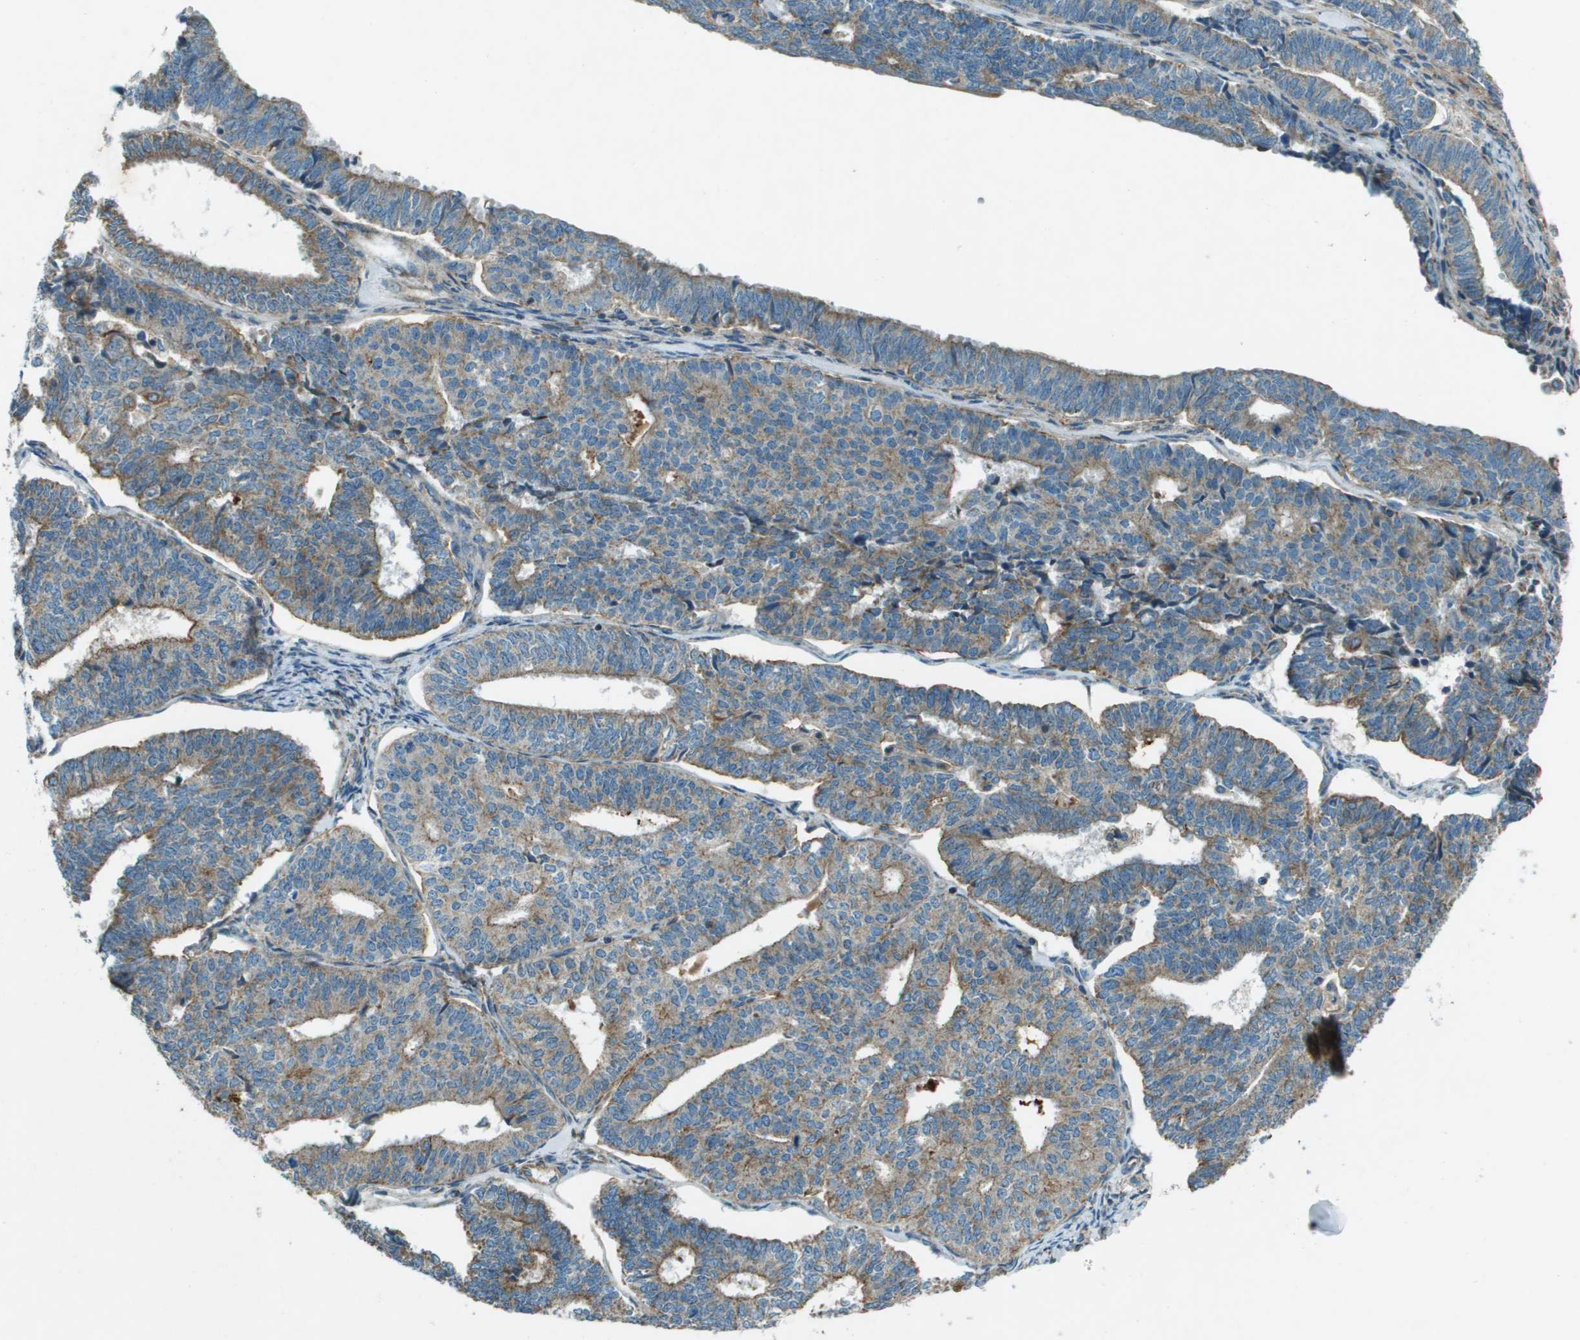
{"staining": {"intensity": "moderate", "quantity": ">75%", "location": "cytoplasmic/membranous"}, "tissue": "endometrial cancer", "cell_type": "Tumor cells", "image_type": "cancer", "snomed": [{"axis": "morphology", "description": "Adenocarcinoma, NOS"}, {"axis": "topography", "description": "Endometrium"}], "caption": "Endometrial adenocarcinoma stained for a protein displays moderate cytoplasmic/membranous positivity in tumor cells.", "gene": "MIGA1", "patient": {"sex": "female", "age": 70}}